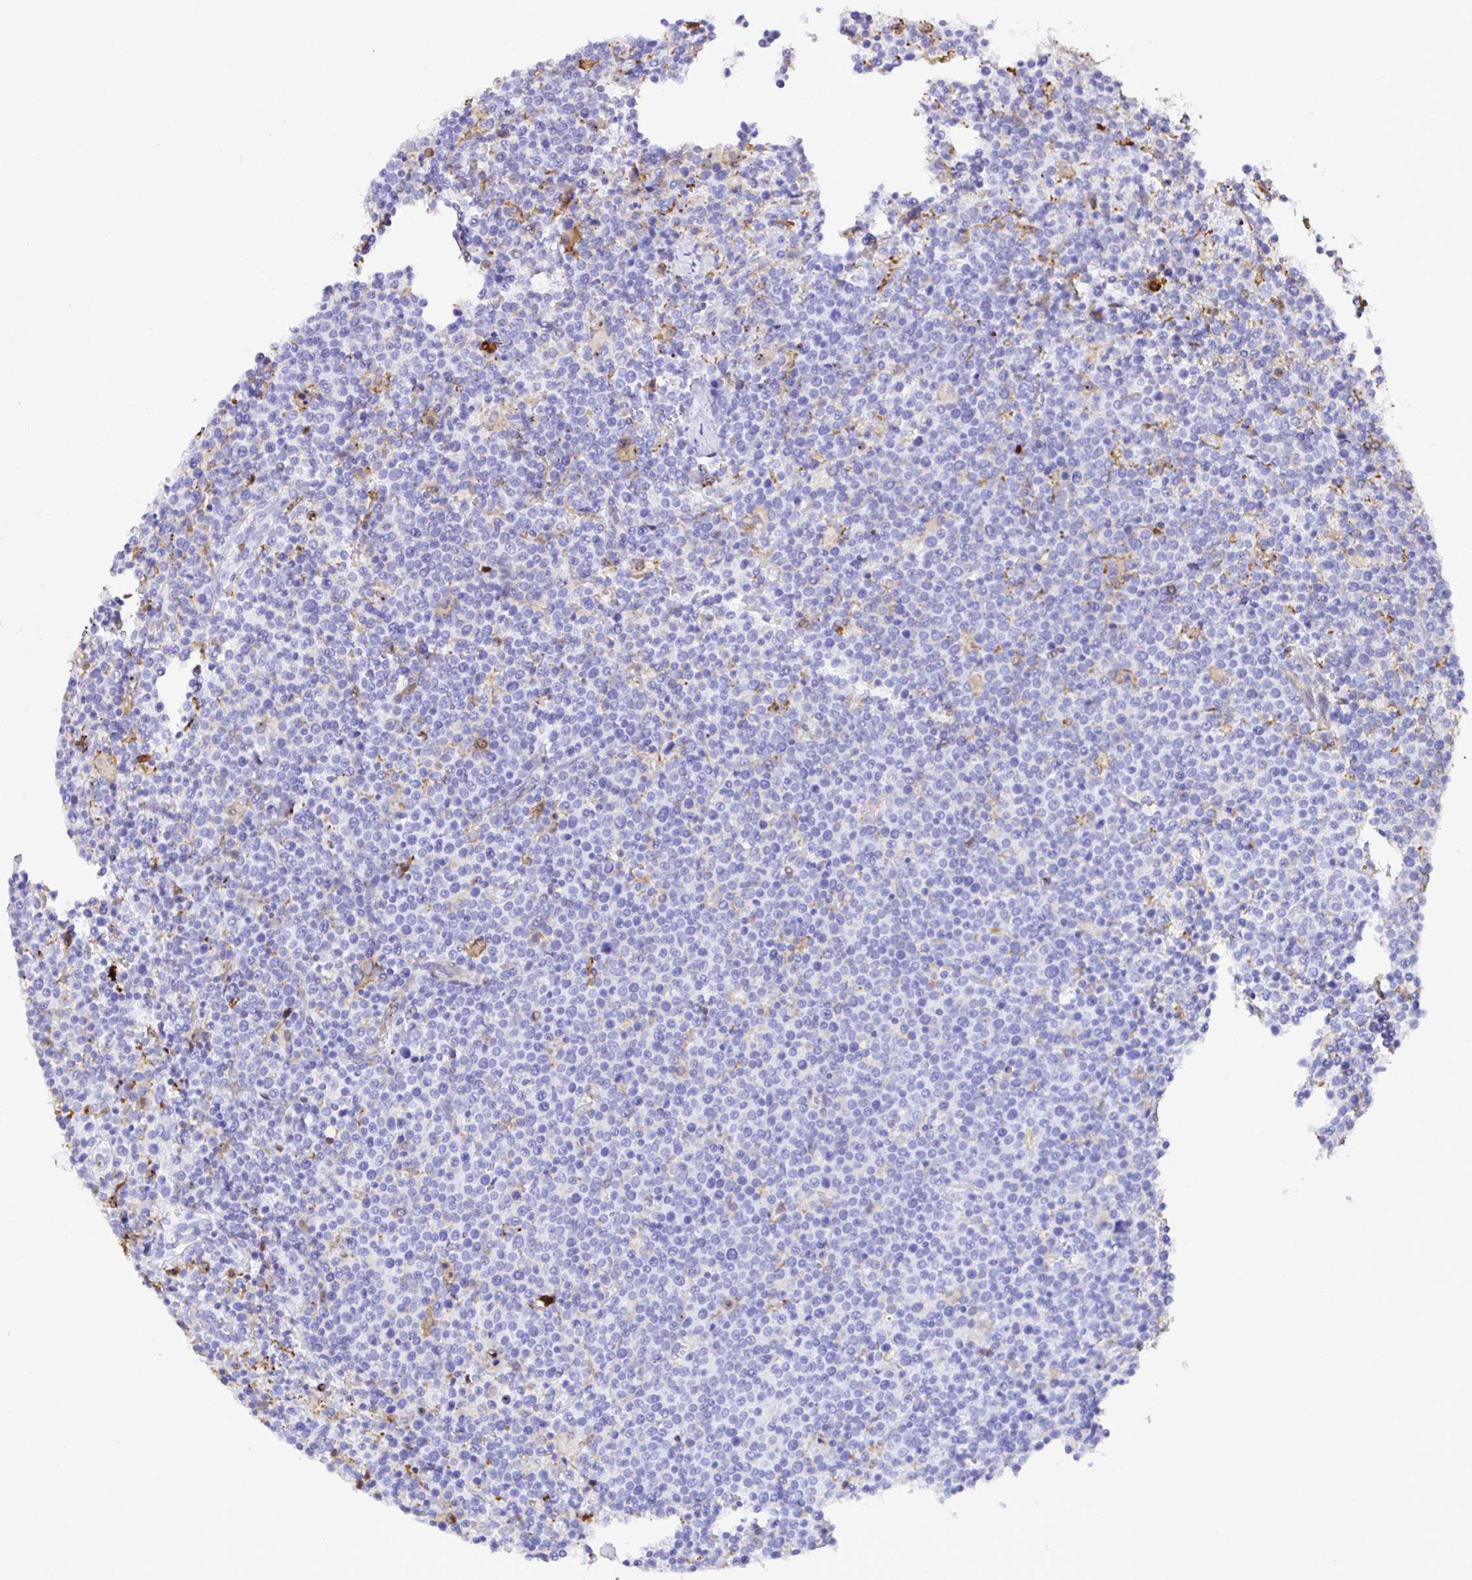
{"staining": {"intensity": "negative", "quantity": "none", "location": "none"}, "tissue": "lymphoma", "cell_type": "Tumor cells", "image_type": "cancer", "snomed": [{"axis": "morphology", "description": "Malignant lymphoma, non-Hodgkin's type, High grade"}, {"axis": "topography", "description": "Lymph node"}], "caption": "Tumor cells are negative for brown protein staining in malignant lymphoma, non-Hodgkin's type (high-grade). Nuclei are stained in blue.", "gene": "GSN", "patient": {"sex": "male", "age": 61}}